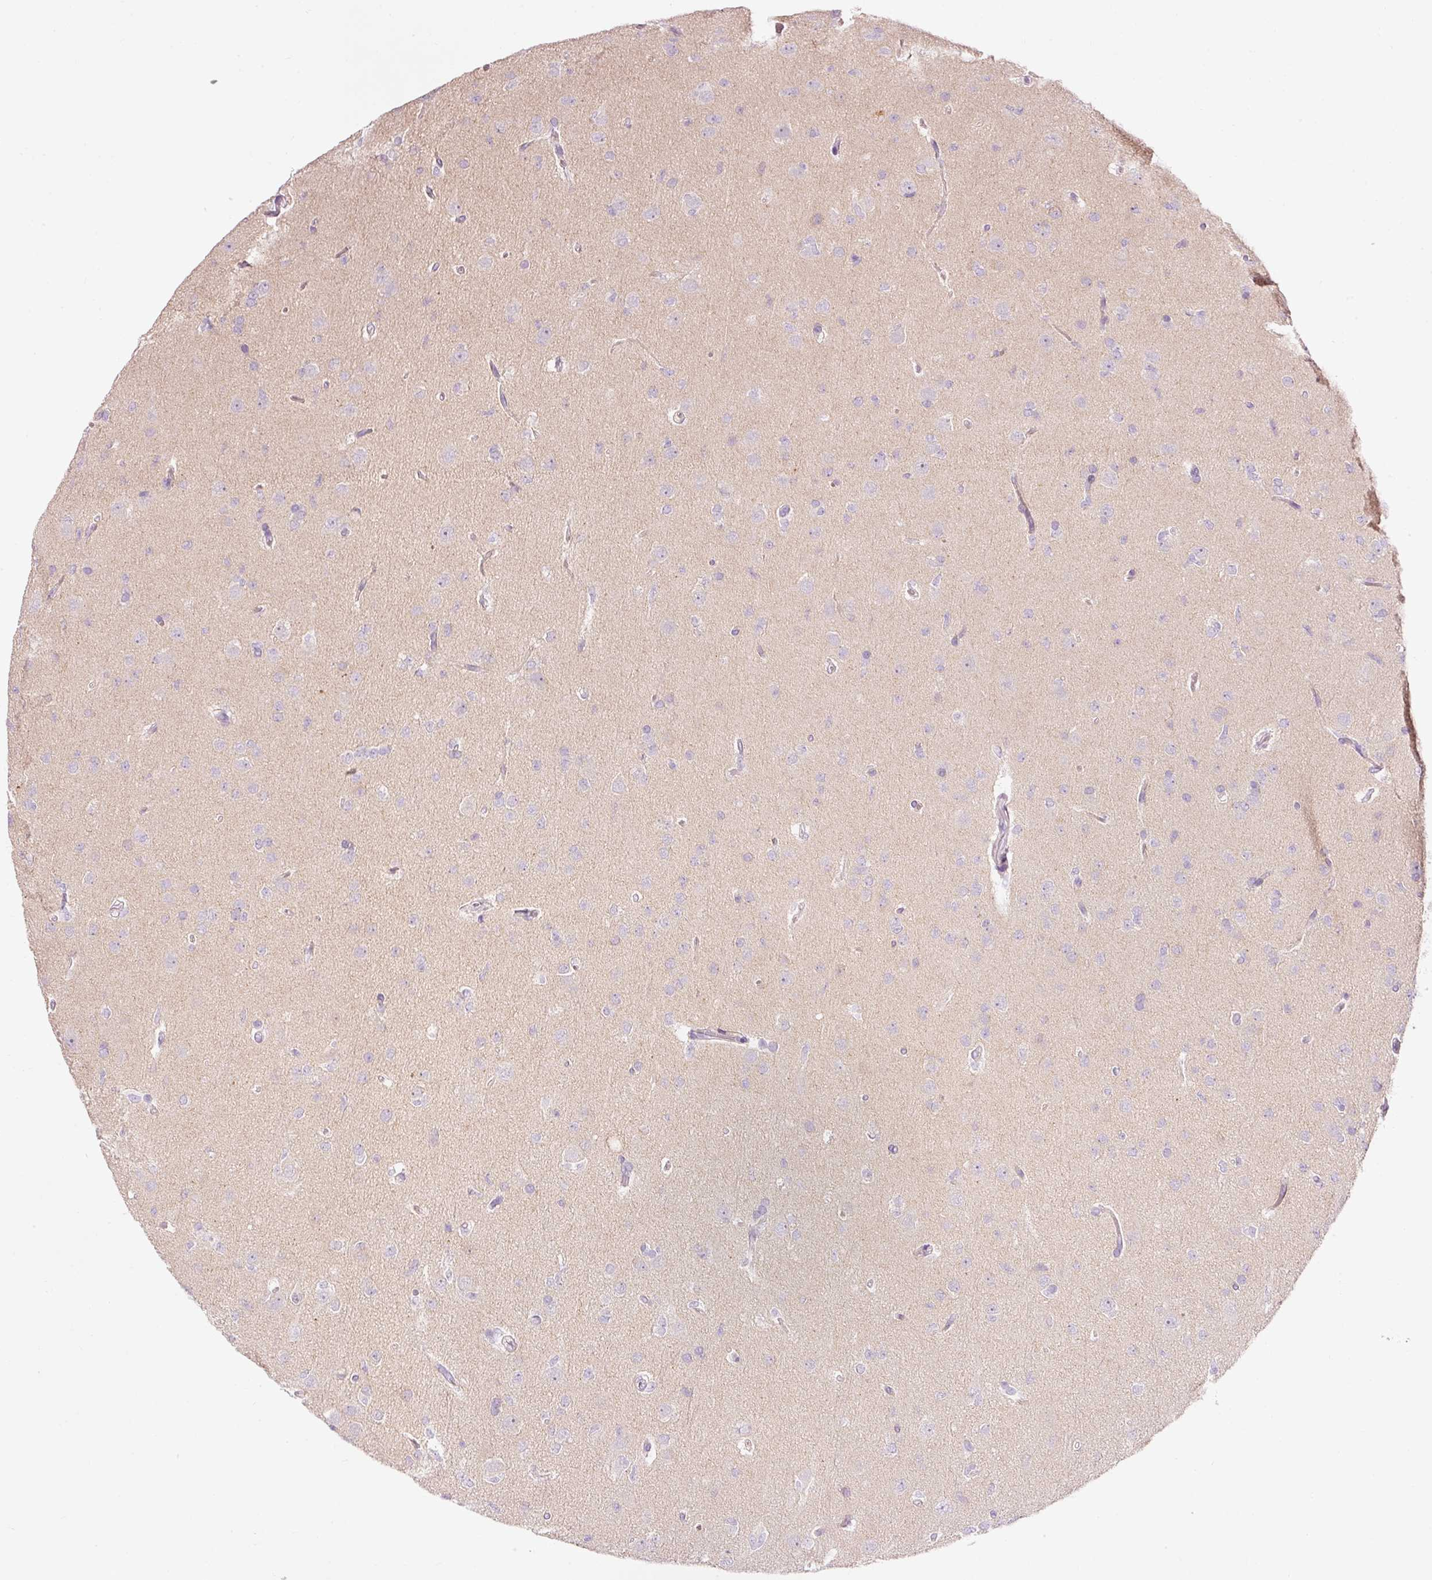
{"staining": {"intensity": "negative", "quantity": "none", "location": "none"}, "tissue": "glioma", "cell_type": "Tumor cells", "image_type": "cancer", "snomed": [{"axis": "morphology", "description": "Glioma, malignant, Low grade"}, {"axis": "topography", "description": "Brain"}], "caption": "Immunohistochemistry (IHC) histopathology image of glioma stained for a protein (brown), which exhibits no staining in tumor cells. The staining was performed using DAB to visualize the protein expression in brown, while the nuclei were stained in blue with hematoxylin (Magnification: 20x).", "gene": "DHRS11", "patient": {"sex": "female", "age": 33}}